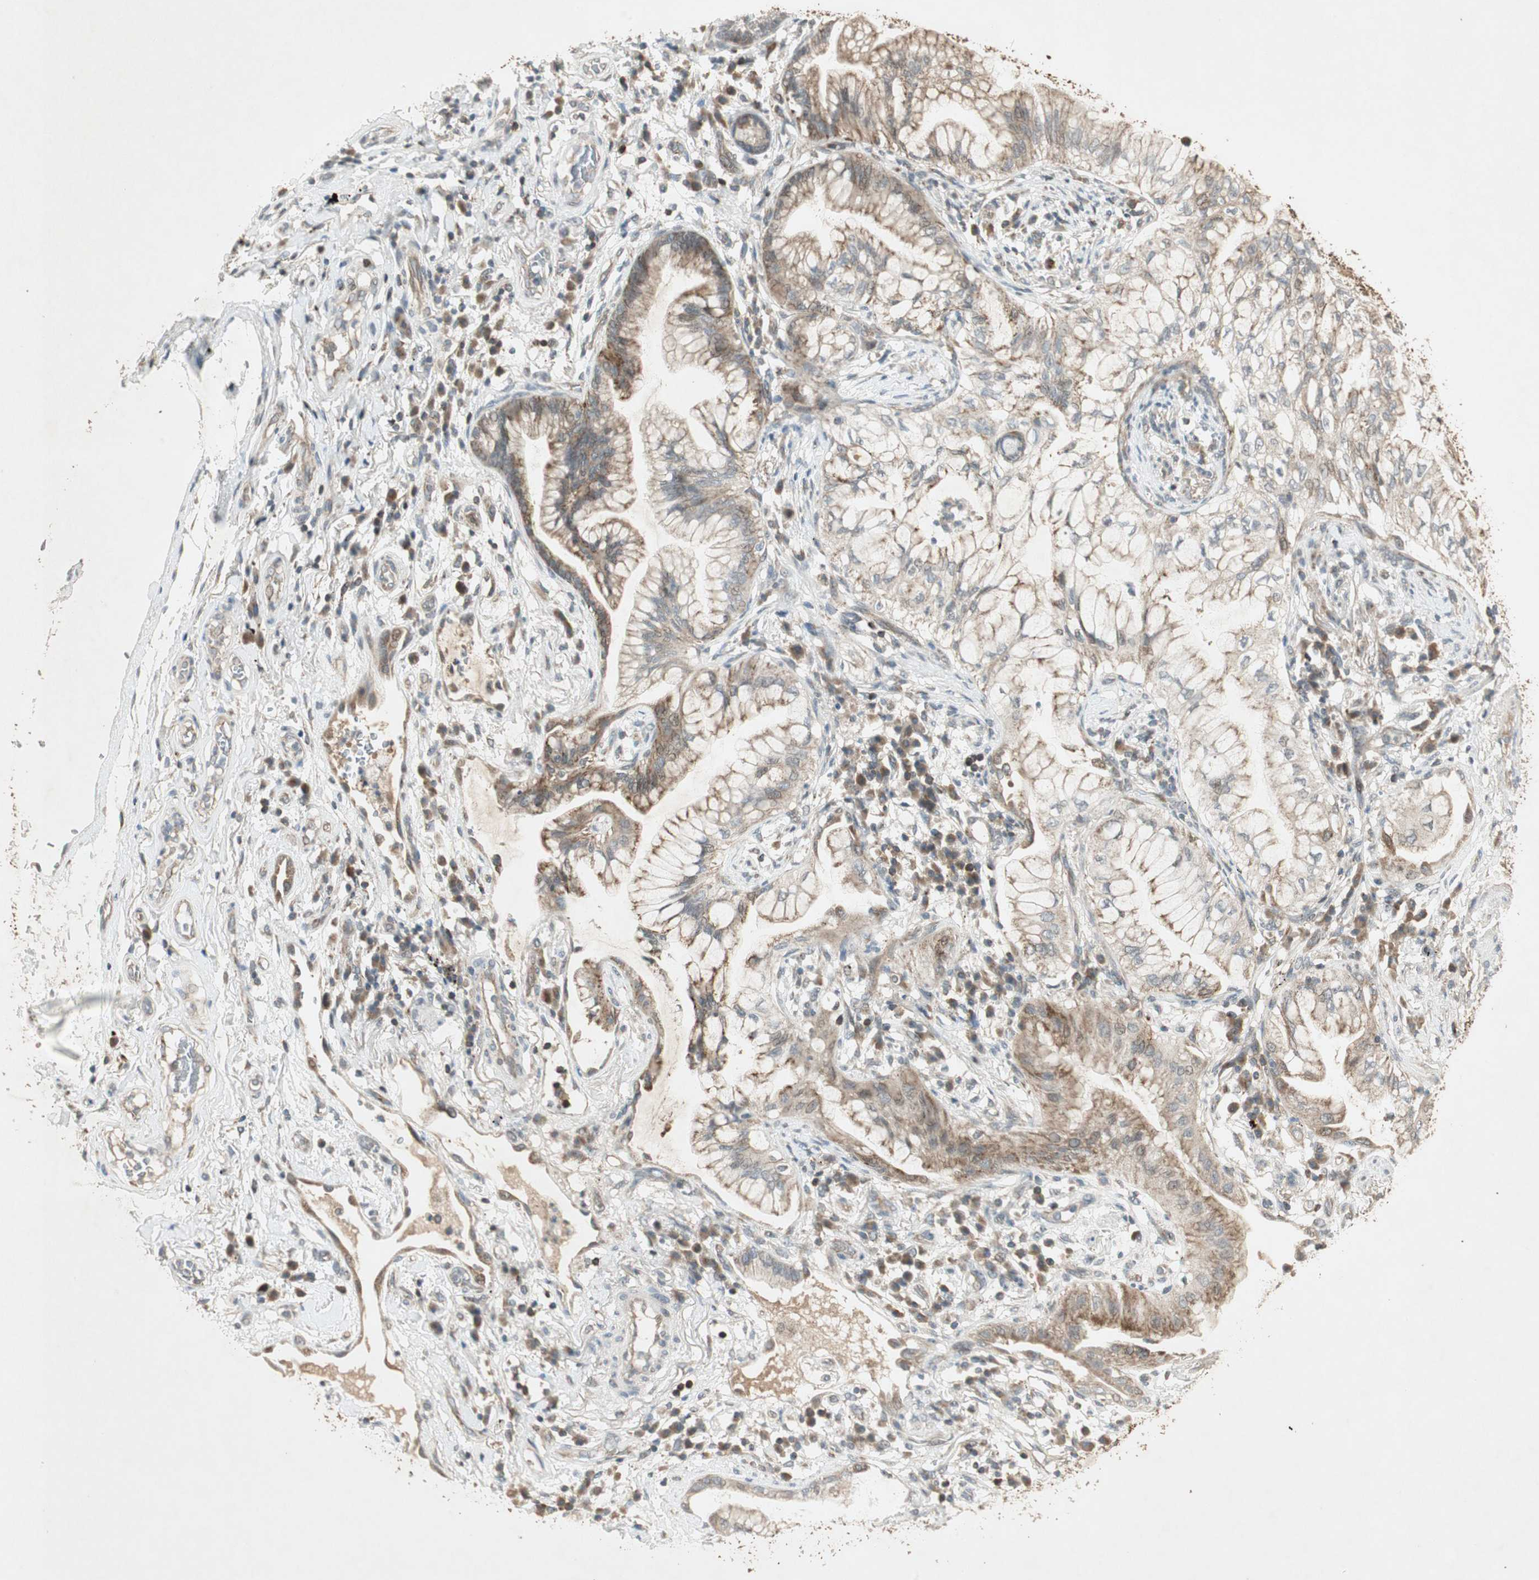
{"staining": {"intensity": "moderate", "quantity": "25%-75%", "location": "cytoplasmic/membranous"}, "tissue": "lung cancer", "cell_type": "Tumor cells", "image_type": "cancer", "snomed": [{"axis": "morphology", "description": "Adenocarcinoma, NOS"}, {"axis": "topography", "description": "Lung"}], "caption": "The histopathology image exhibits staining of lung cancer (adenocarcinoma), revealing moderate cytoplasmic/membranous protein staining (brown color) within tumor cells.", "gene": "USP2", "patient": {"sex": "female", "age": 70}}